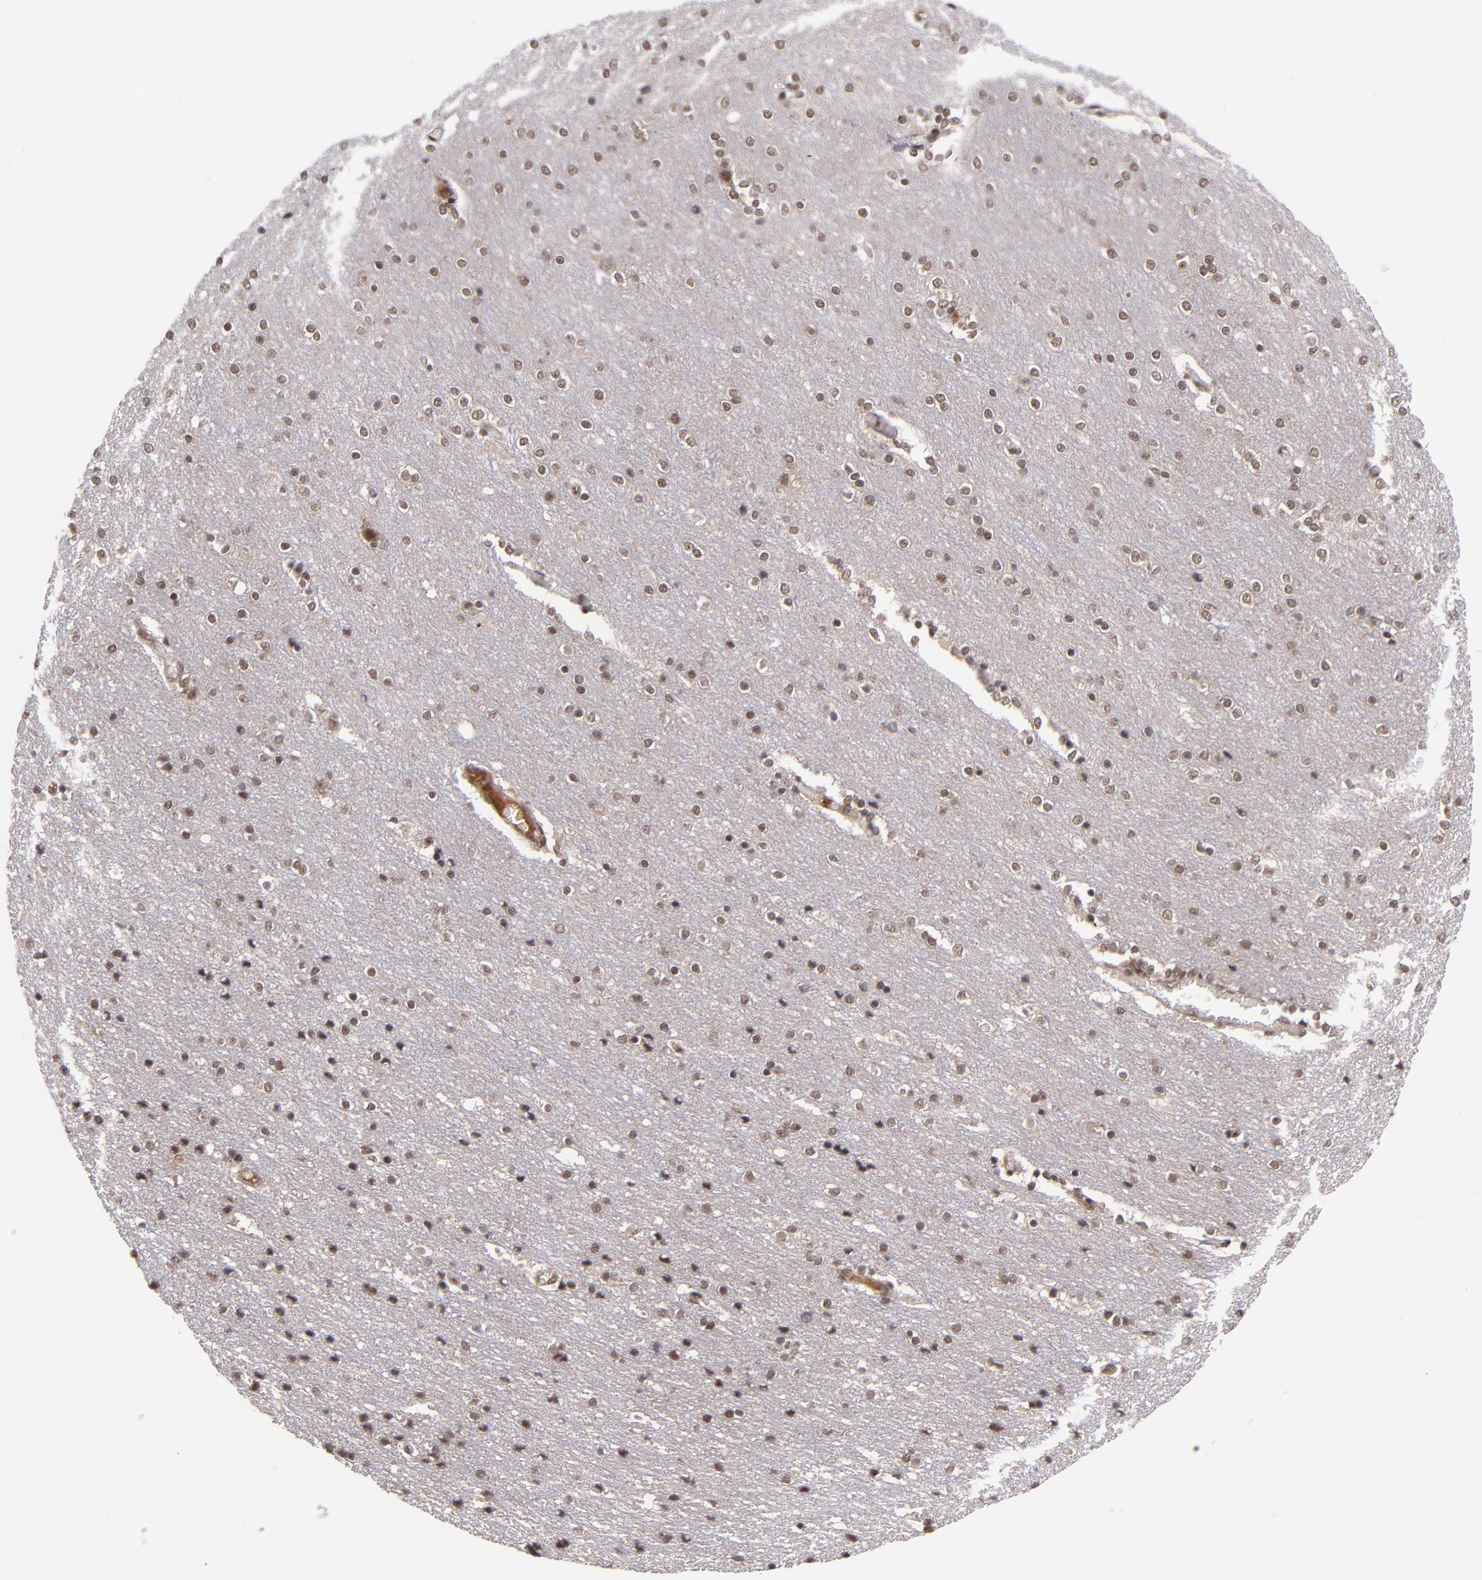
{"staining": {"intensity": "moderate", "quantity": "25%-75%", "location": "cytoplasmic/membranous,nuclear"}, "tissue": "cerebral cortex", "cell_type": "Endothelial cells", "image_type": "normal", "snomed": [{"axis": "morphology", "description": "Normal tissue, NOS"}, {"axis": "topography", "description": "Cerebral cortex"}], "caption": "Immunohistochemical staining of normal human cerebral cortex exhibits 25%-75% levels of moderate cytoplasmic/membranous,nuclear protein positivity in about 25%-75% of endothelial cells. (IHC, brightfield microscopy, high magnification).", "gene": "EP300", "patient": {"sex": "female", "age": 54}}